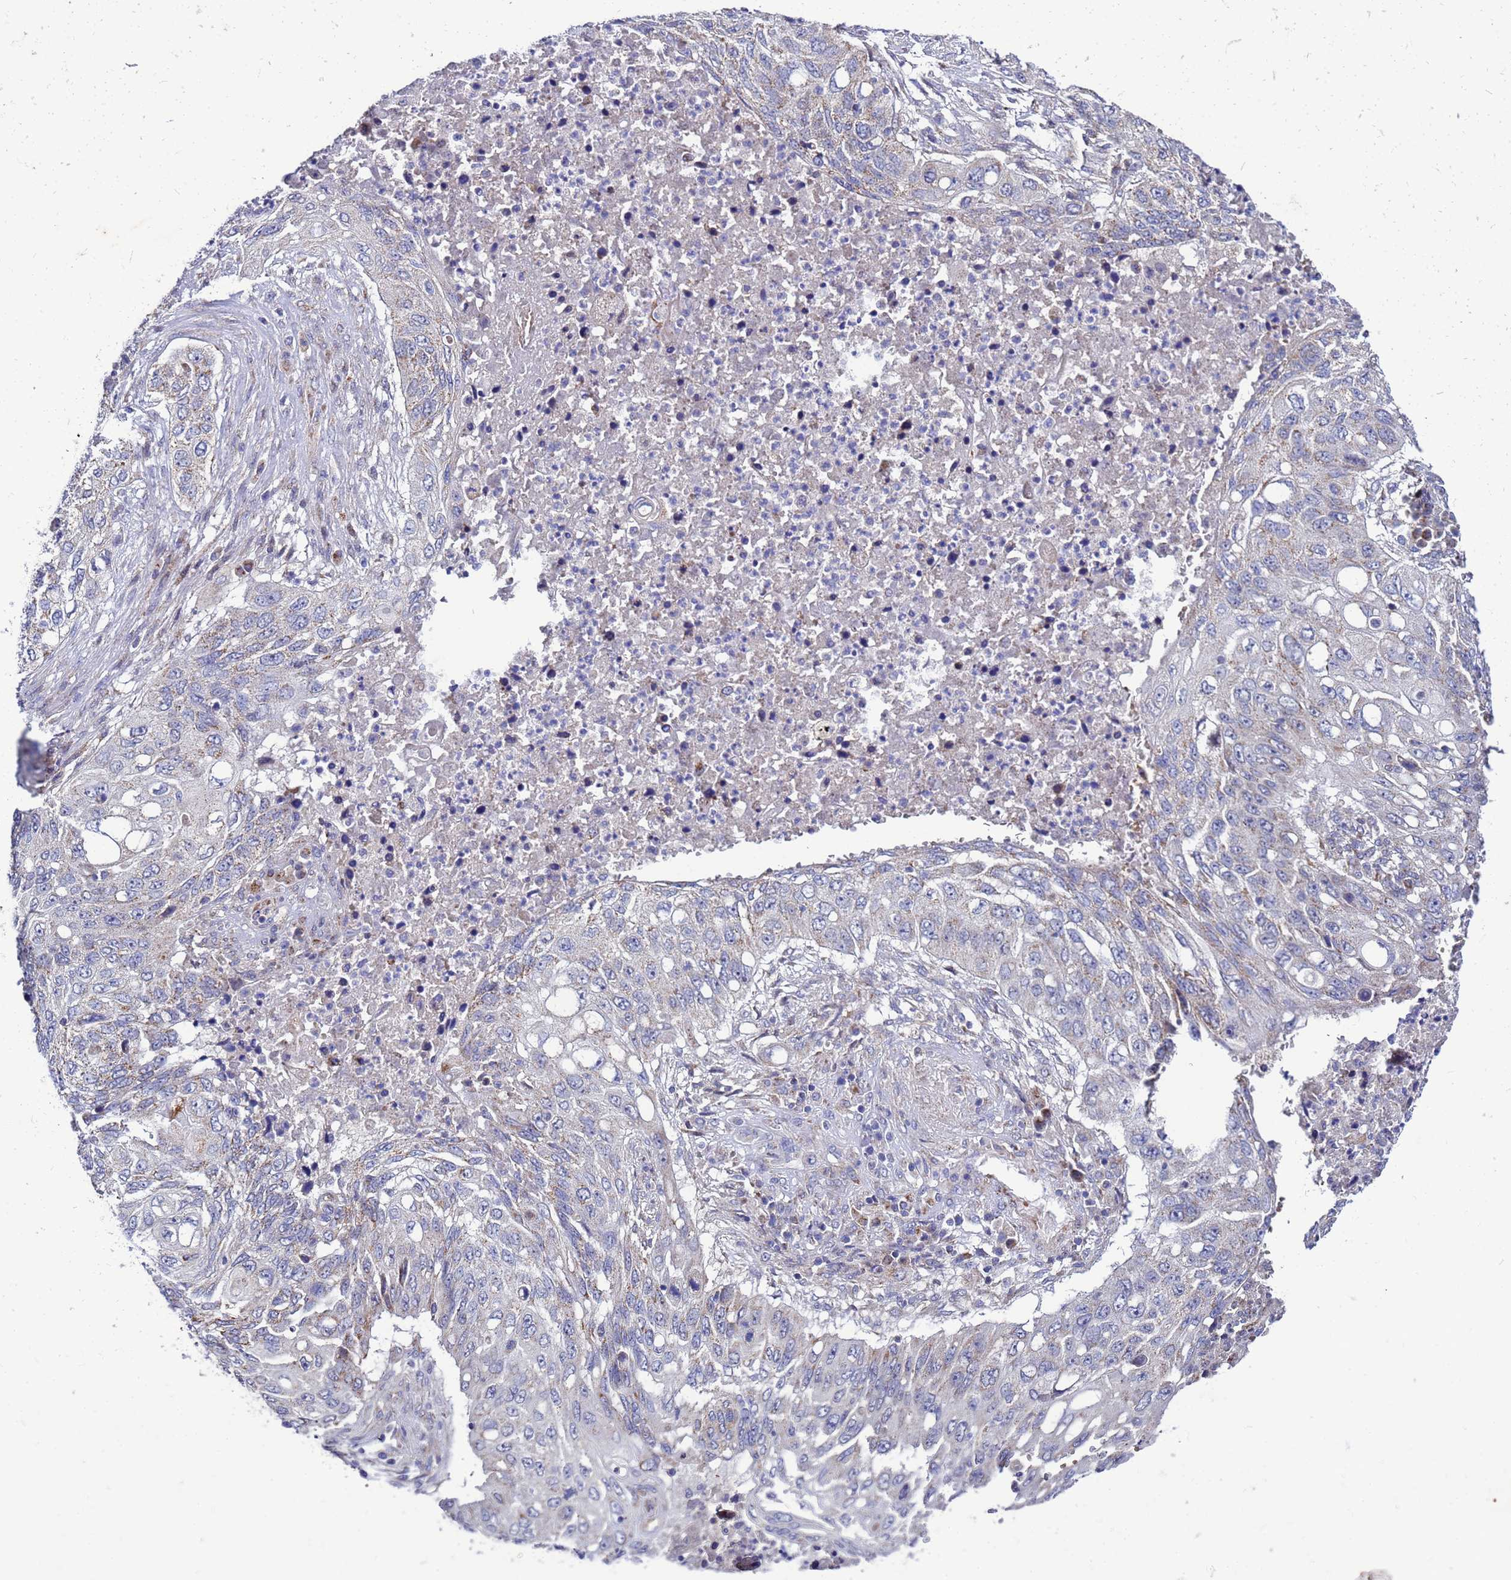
{"staining": {"intensity": "moderate", "quantity": "<25%", "location": "cytoplasmic/membranous"}, "tissue": "lung cancer", "cell_type": "Tumor cells", "image_type": "cancer", "snomed": [{"axis": "morphology", "description": "Squamous cell carcinoma, NOS"}, {"axis": "topography", "description": "Lung"}], "caption": "Lung cancer (squamous cell carcinoma) stained with immunohistochemistry (IHC) shows moderate cytoplasmic/membranous staining in approximately <25% of tumor cells.", "gene": "FAHD2A", "patient": {"sex": "female", "age": 63}}